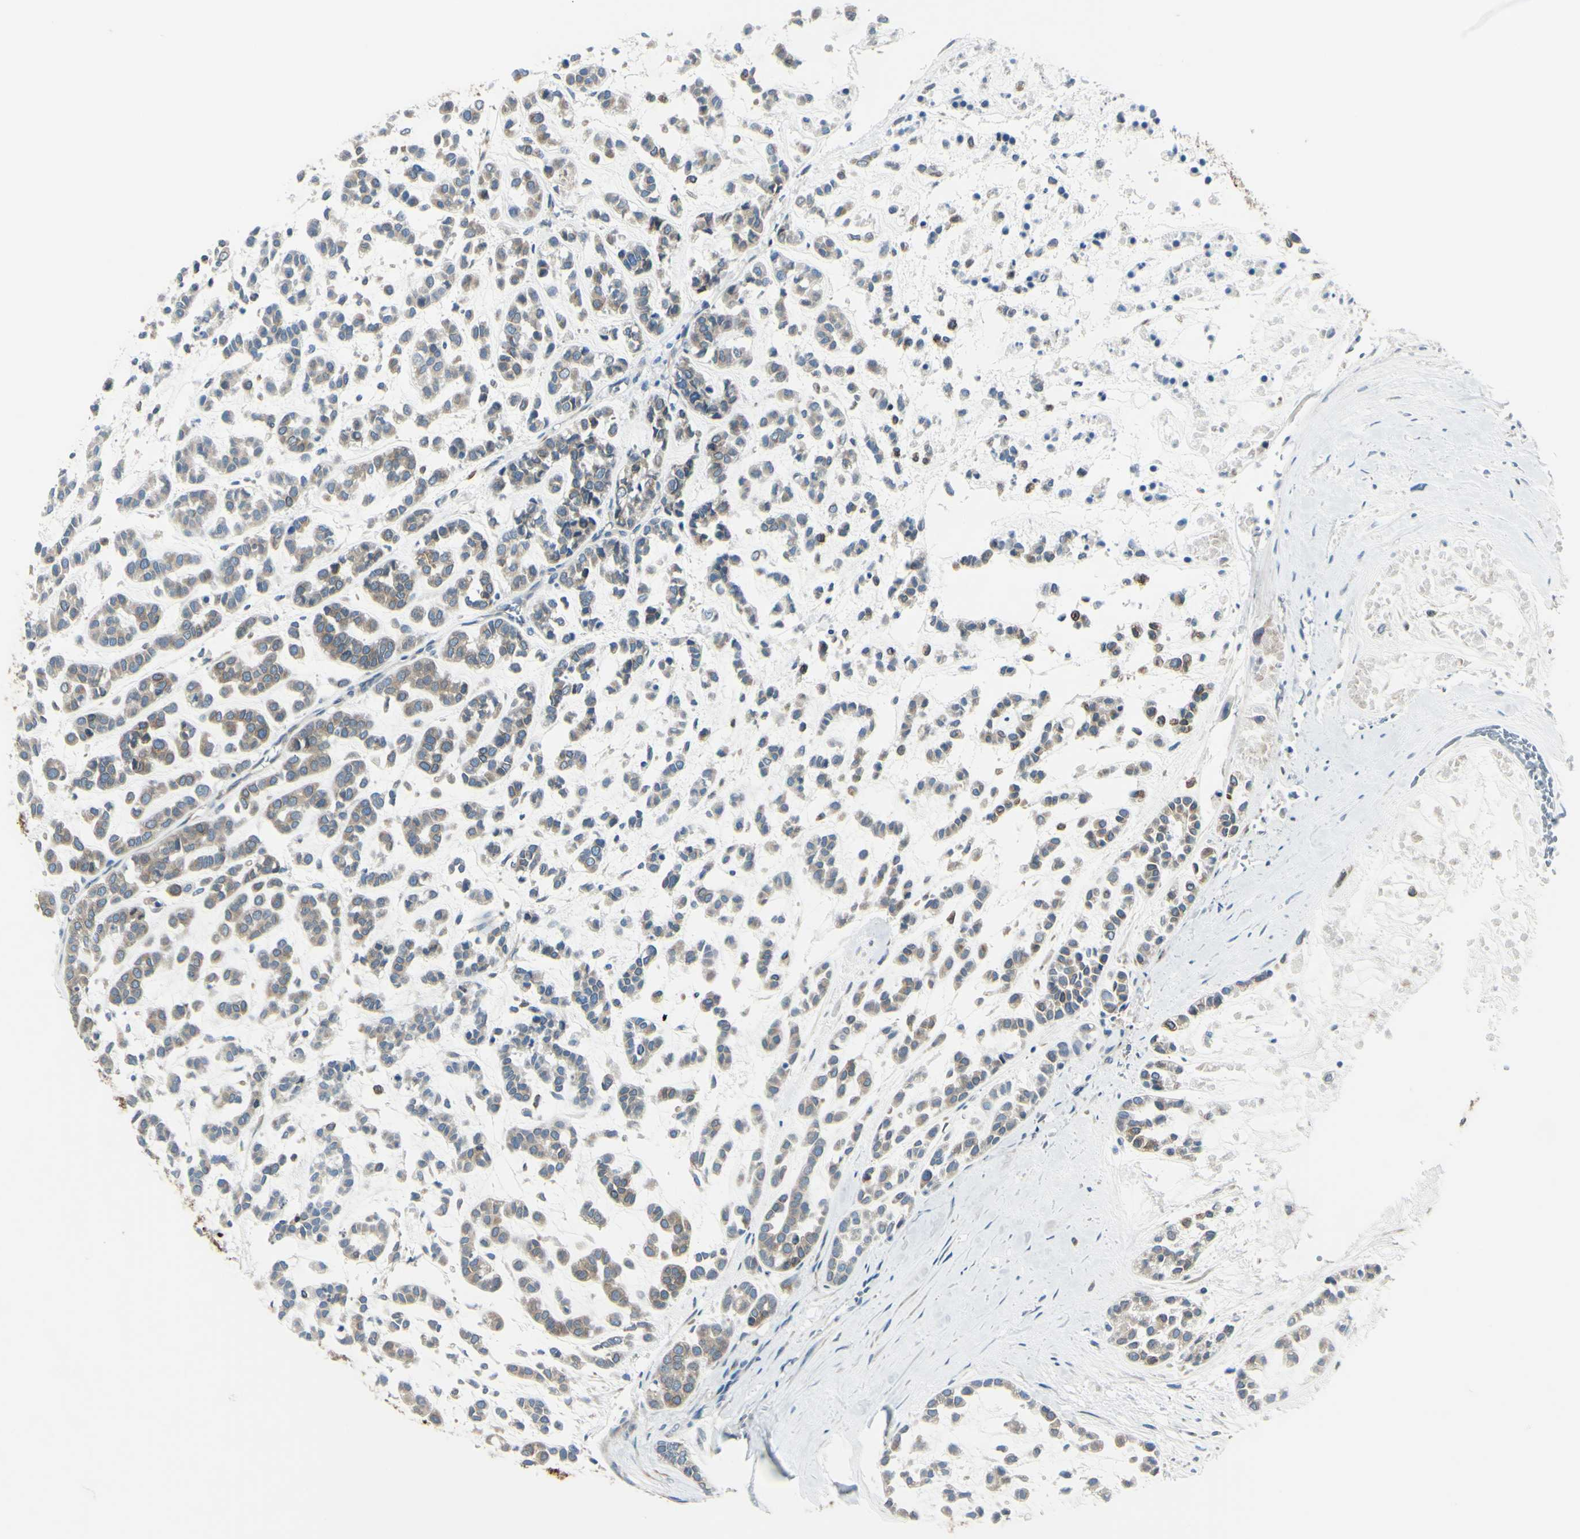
{"staining": {"intensity": "weak", "quantity": ">75%", "location": "cytoplasmic/membranous"}, "tissue": "head and neck cancer", "cell_type": "Tumor cells", "image_type": "cancer", "snomed": [{"axis": "morphology", "description": "Adenocarcinoma, NOS"}, {"axis": "morphology", "description": "Adenoma, NOS"}, {"axis": "topography", "description": "Head-Neck"}], "caption": "Protein analysis of head and neck adenoma tissue exhibits weak cytoplasmic/membranous staining in approximately >75% of tumor cells.", "gene": "SELENOS", "patient": {"sex": "female", "age": 55}}